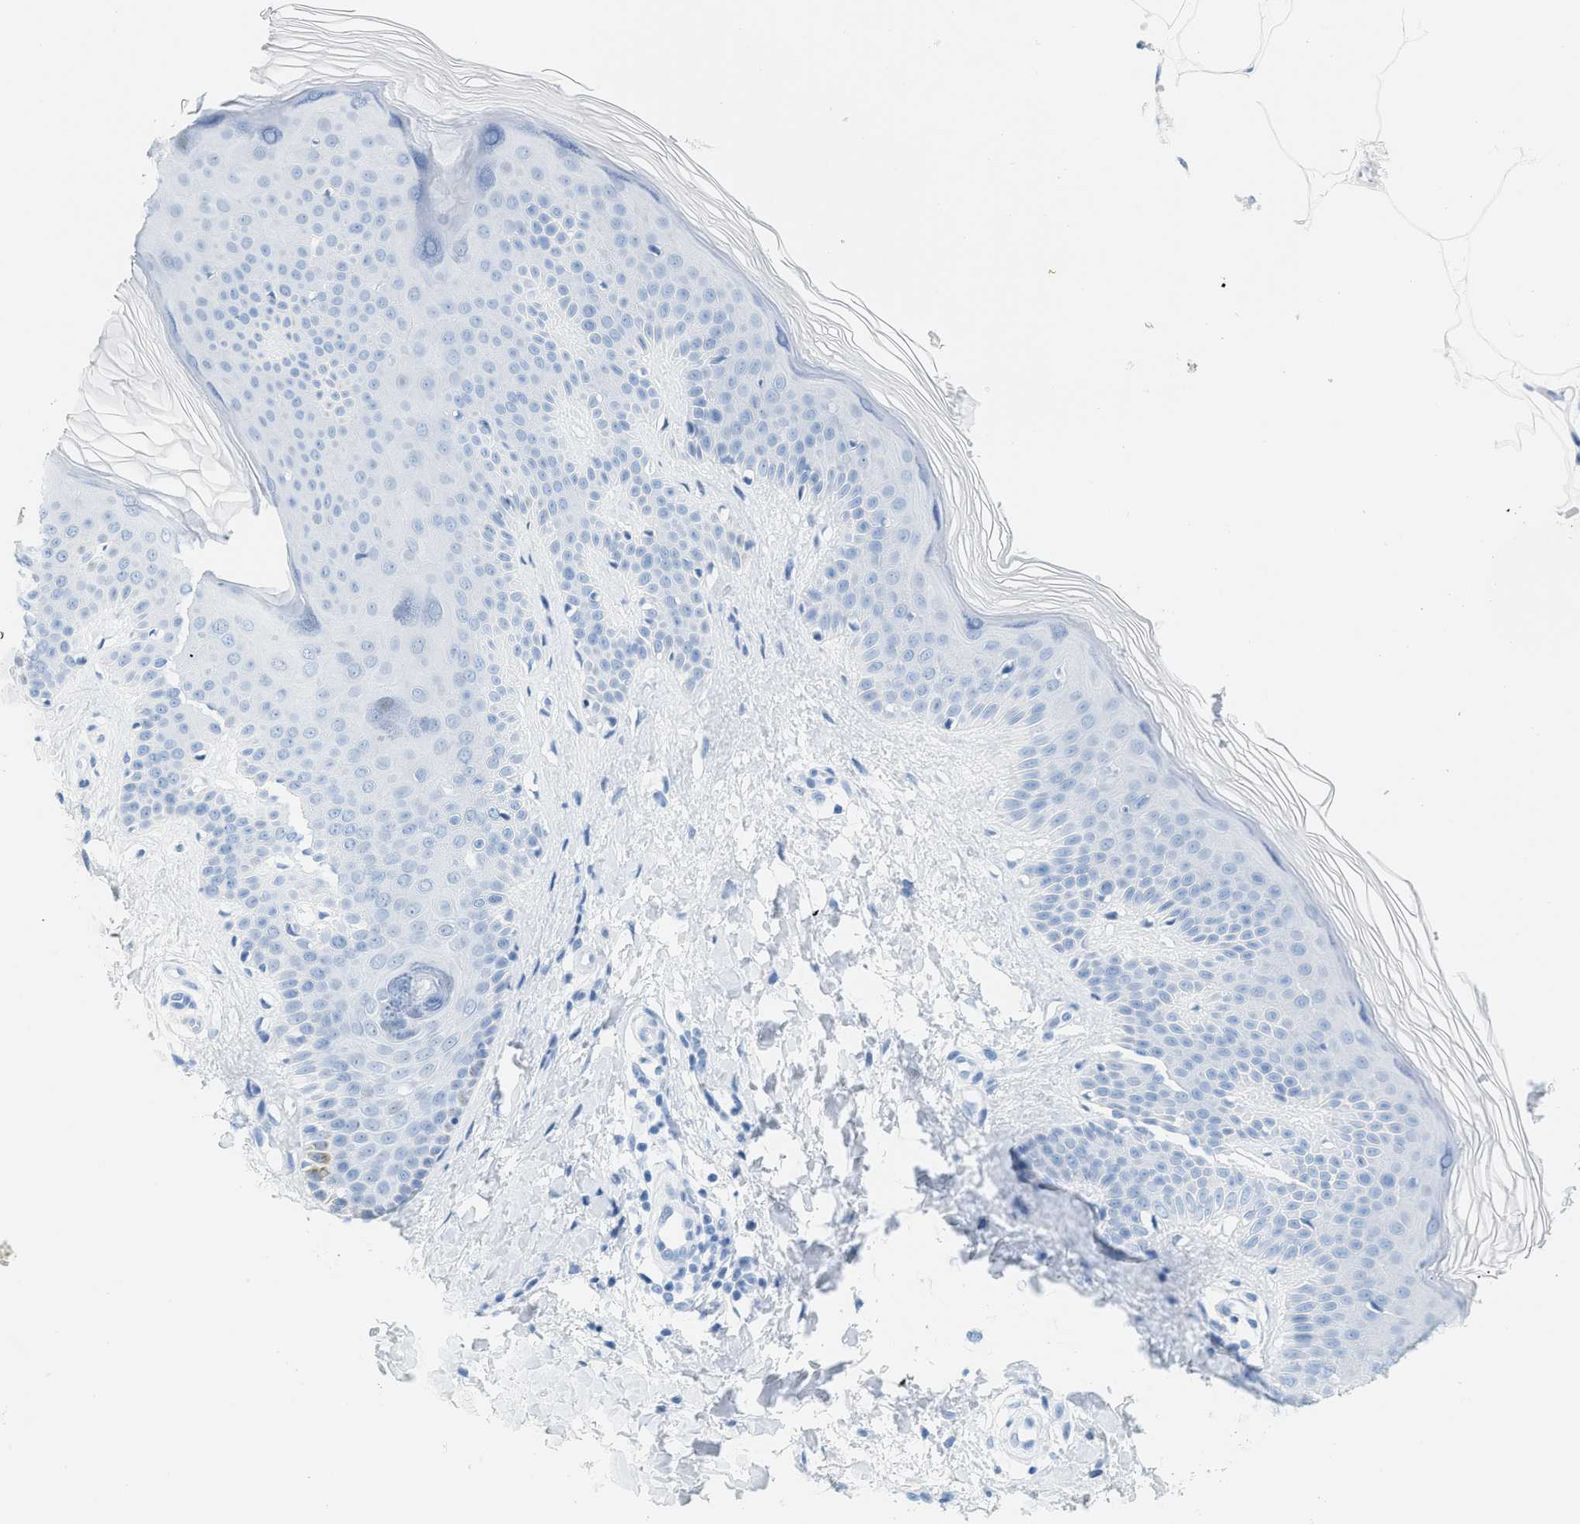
{"staining": {"intensity": "negative", "quantity": "none", "location": "none"}, "tissue": "skin", "cell_type": "Fibroblasts", "image_type": "normal", "snomed": [{"axis": "morphology", "description": "Normal tissue, NOS"}, {"axis": "morphology", "description": "Malignant melanoma, Metastatic site"}, {"axis": "topography", "description": "Skin"}], "caption": "Protein analysis of unremarkable skin shows no significant expression in fibroblasts. (DAB immunohistochemistry with hematoxylin counter stain).", "gene": "DES", "patient": {"sex": "male", "age": 41}}